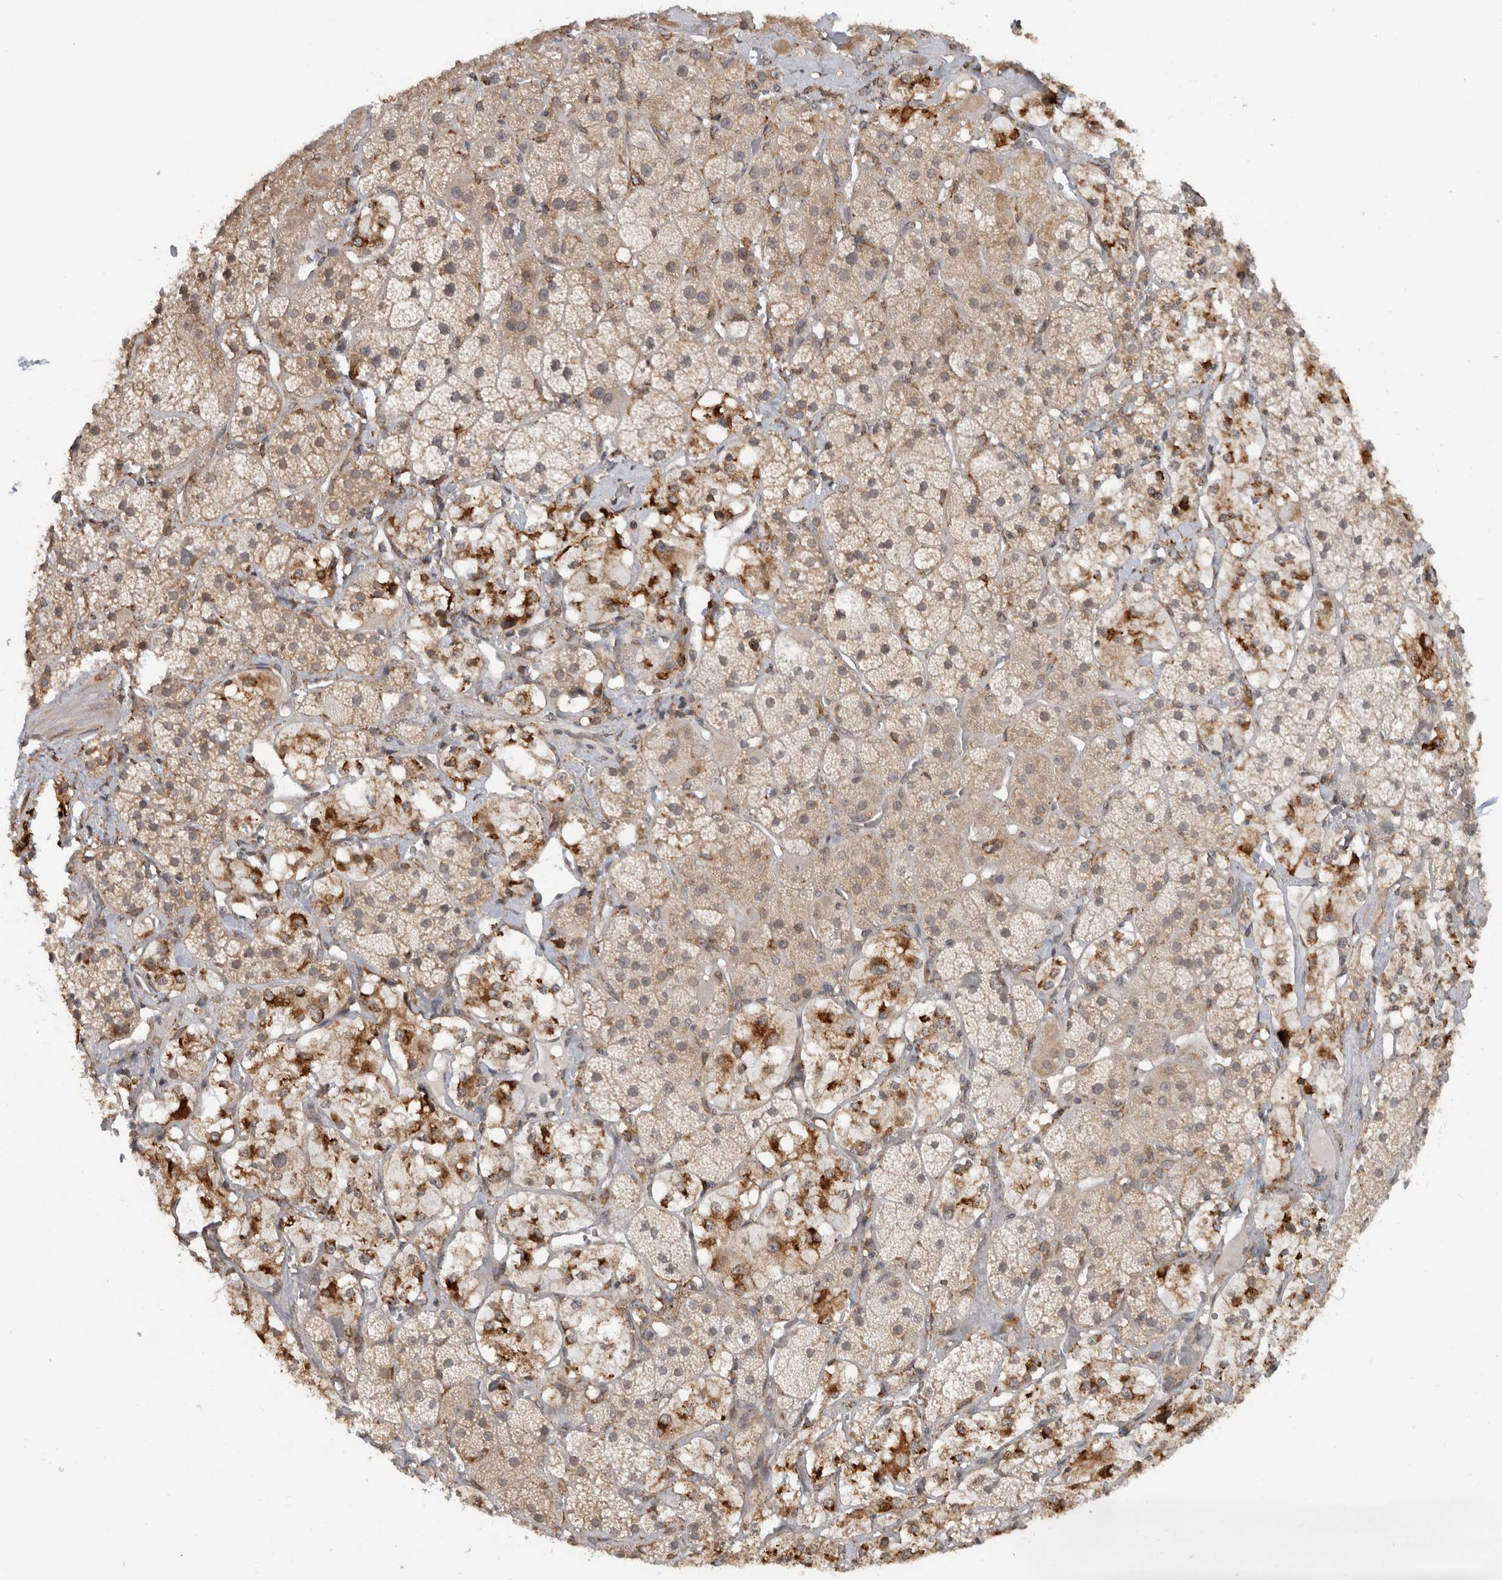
{"staining": {"intensity": "moderate", "quantity": "<25%", "location": "cytoplasmic/membranous"}, "tissue": "adrenal gland", "cell_type": "Glandular cells", "image_type": "normal", "snomed": [{"axis": "morphology", "description": "Normal tissue, NOS"}, {"axis": "topography", "description": "Adrenal gland"}], "caption": "This is an image of IHC staining of benign adrenal gland, which shows moderate expression in the cytoplasmic/membranous of glandular cells.", "gene": "MS4A7", "patient": {"sex": "male", "age": 57}}